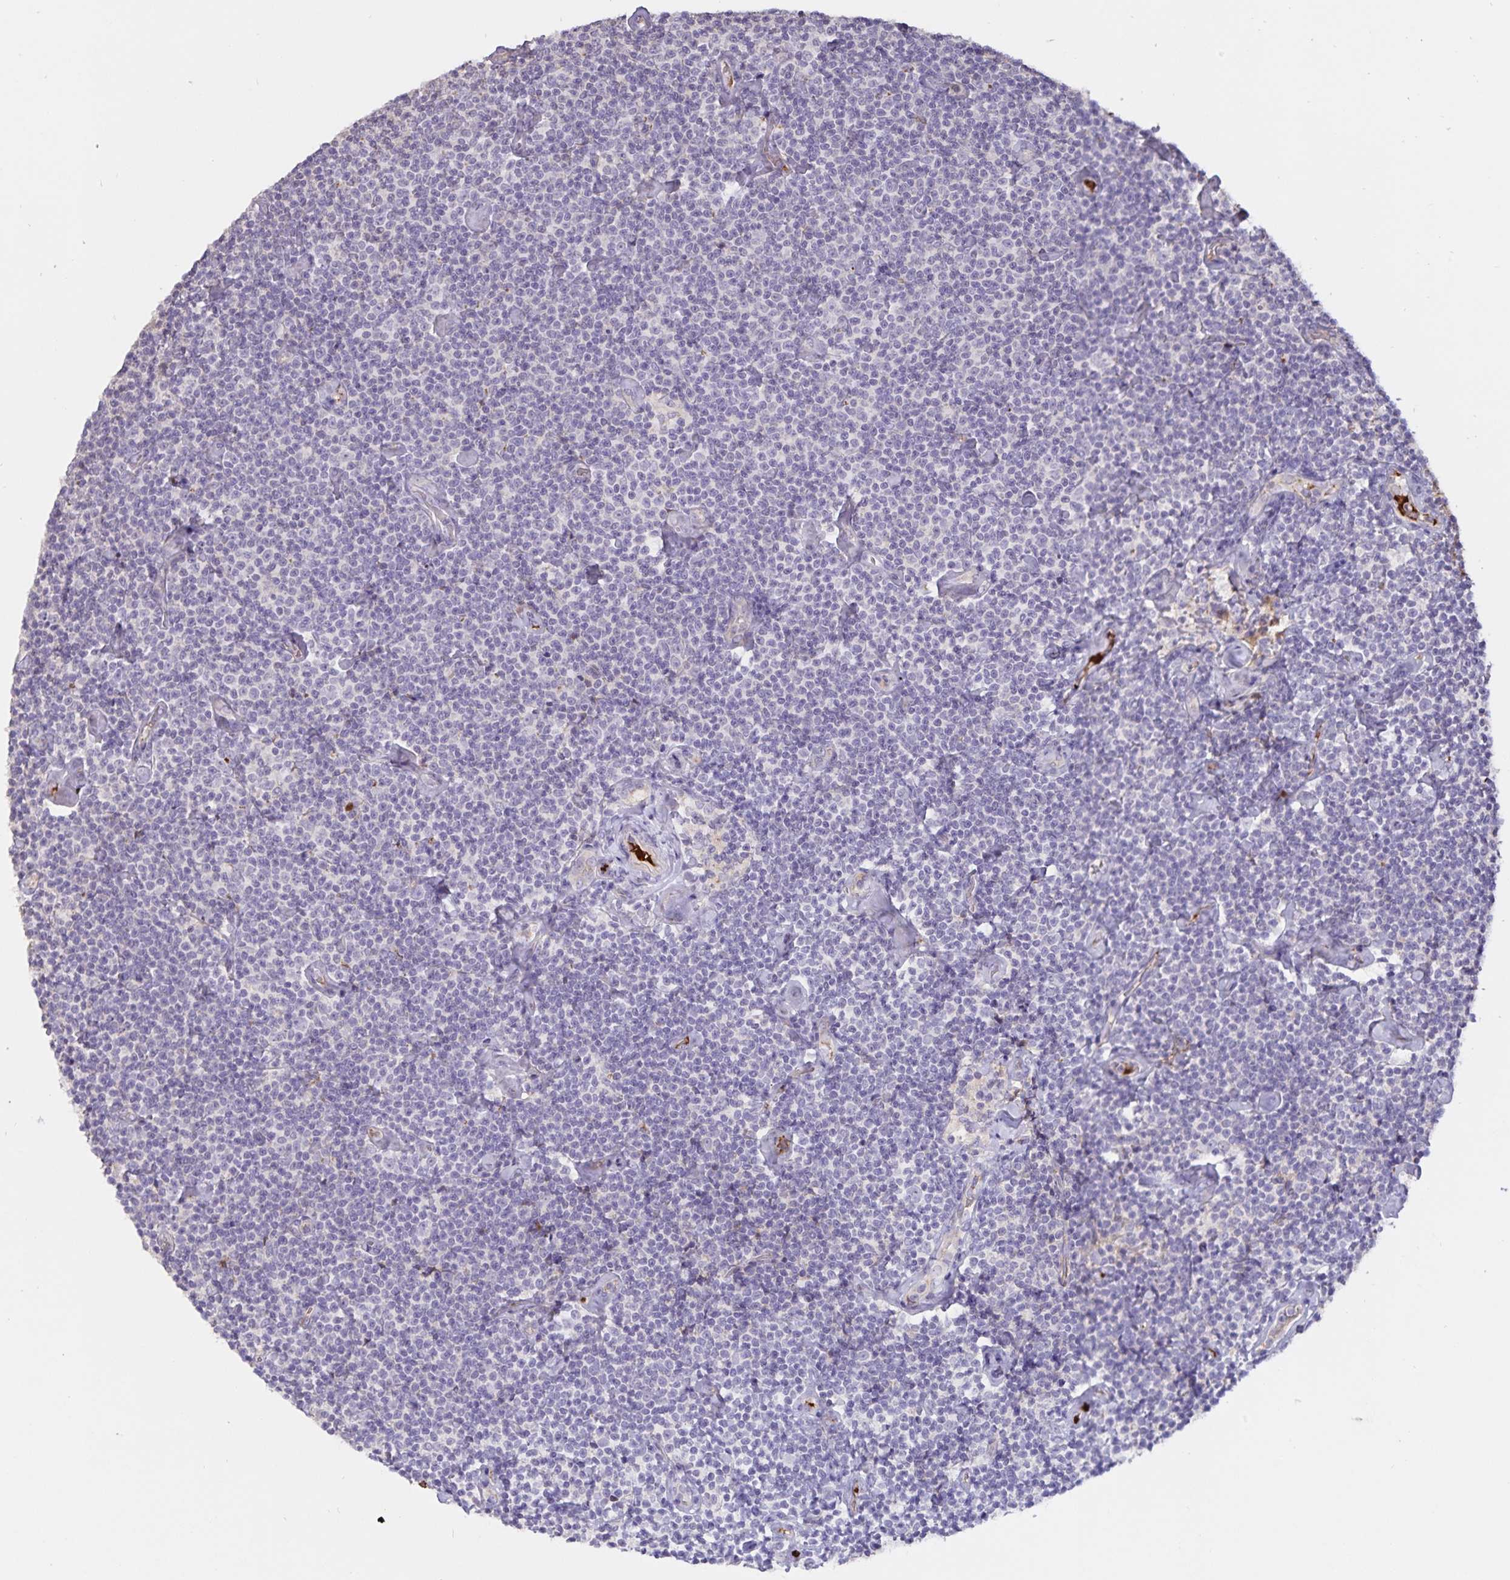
{"staining": {"intensity": "negative", "quantity": "none", "location": "none"}, "tissue": "lymphoma", "cell_type": "Tumor cells", "image_type": "cancer", "snomed": [{"axis": "morphology", "description": "Malignant lymphoma, non-Hodgkin's type, Low grade"}, {"axis": "topography", "description": "Lymph node"}], "caption": "DAB immunohistochemical staining of human low-grade malignant lymphoma, non-Hodgkin's type displays no significant positivity in tumor cells.", "gene": "FGG", "patient": {"sex": "male", "age": 81}}